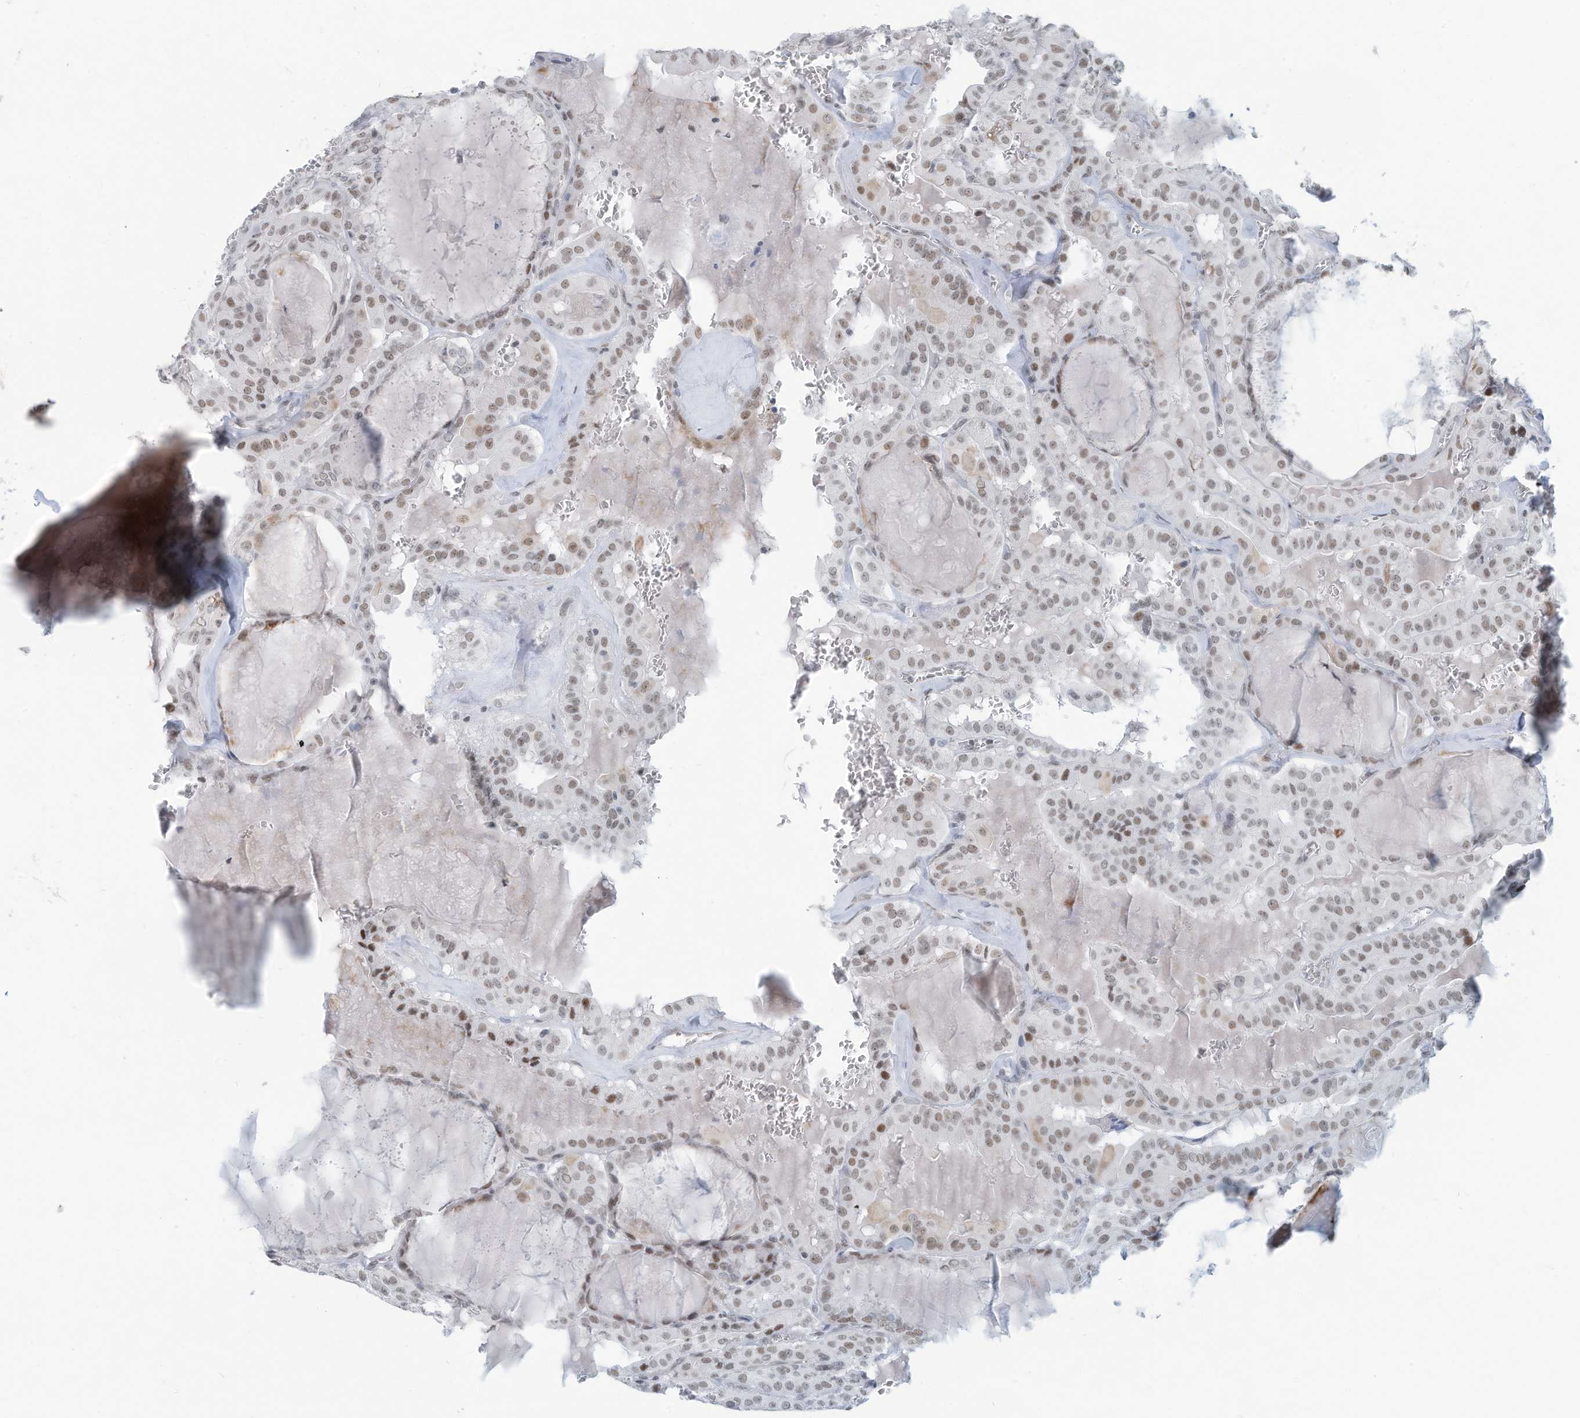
{"staining": {"intensity": "moderate", "quantity": ">75%", "location": "nuclear"}, "tissue": "thyroid cancer", "cell_type": "Tumor cells", "image_type": "cancer", "snomed": [{"axis": "morphology", "description": "Papillary adenocarcinoma, NOS"}, {"axis": "topography", "description": "Thyroid gland"}], "caption": "Immunohistochemical staining of human thyroid cancer (papillary adenocarcinoma) demonstrates medium levels of moderate nuclear positivity in about >75% of tumor cells.", "gene": "SARNP", "patient": {"sex": "male", "age": 52}}